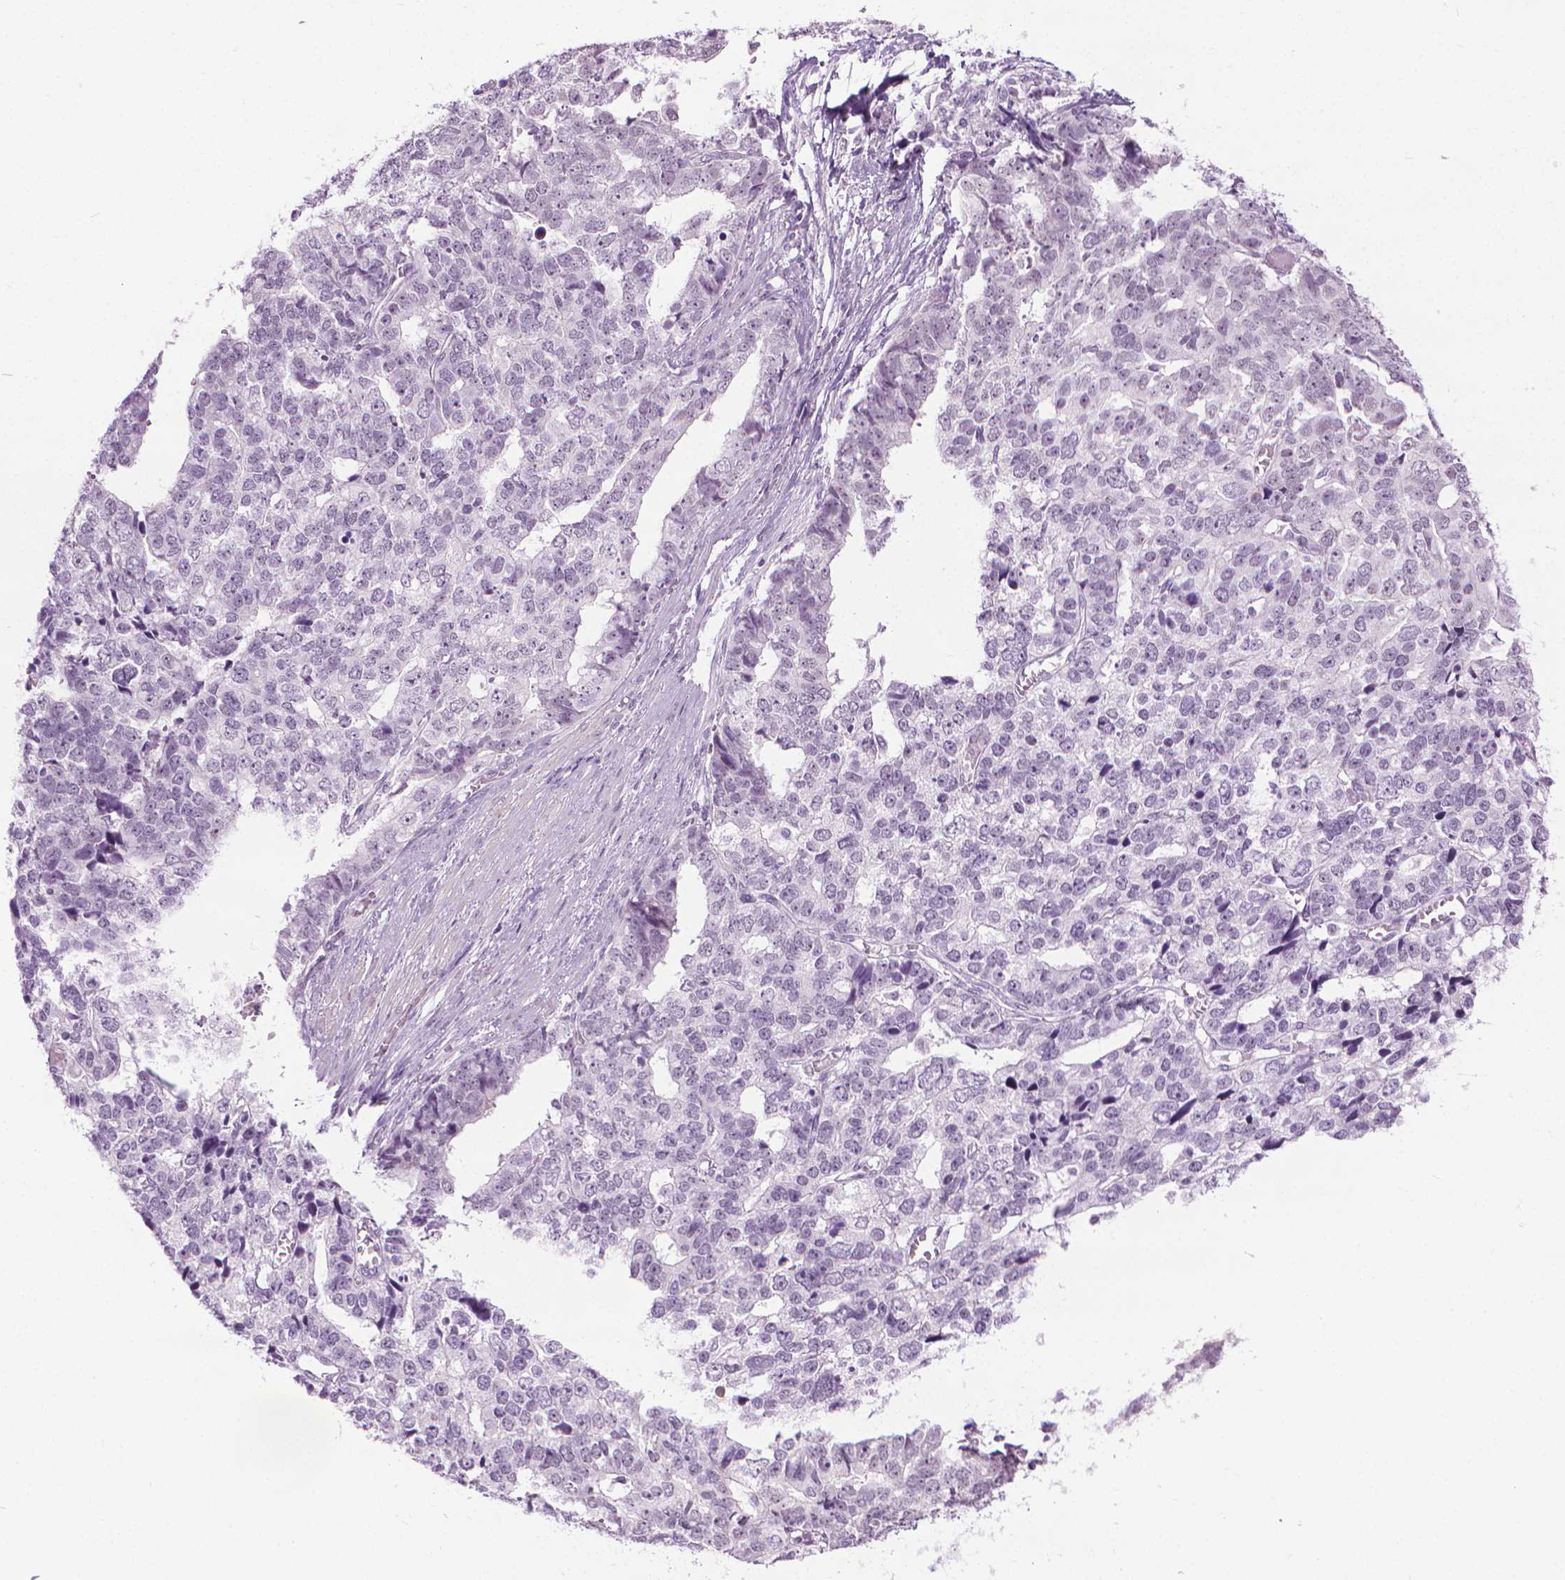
{"staining": {"intensity": "negative", "quantity": "none", "location": "none"}, "tissue": "stomach cancer", "cell_type": "Tumor cells", "image_type": "cancer", "snomed": [{"axis": "morphology", "description": "Adenocarcinoma, NOS"}, {"axis": "topography", "description": "Stomach"}], "caption": "Immunohistochemical staining of adenocarcinoma (stomach) displays no significant positivity in tumor cells.", "gene": "DNAI7", "patient": {"sex": "male", "age": 69}}